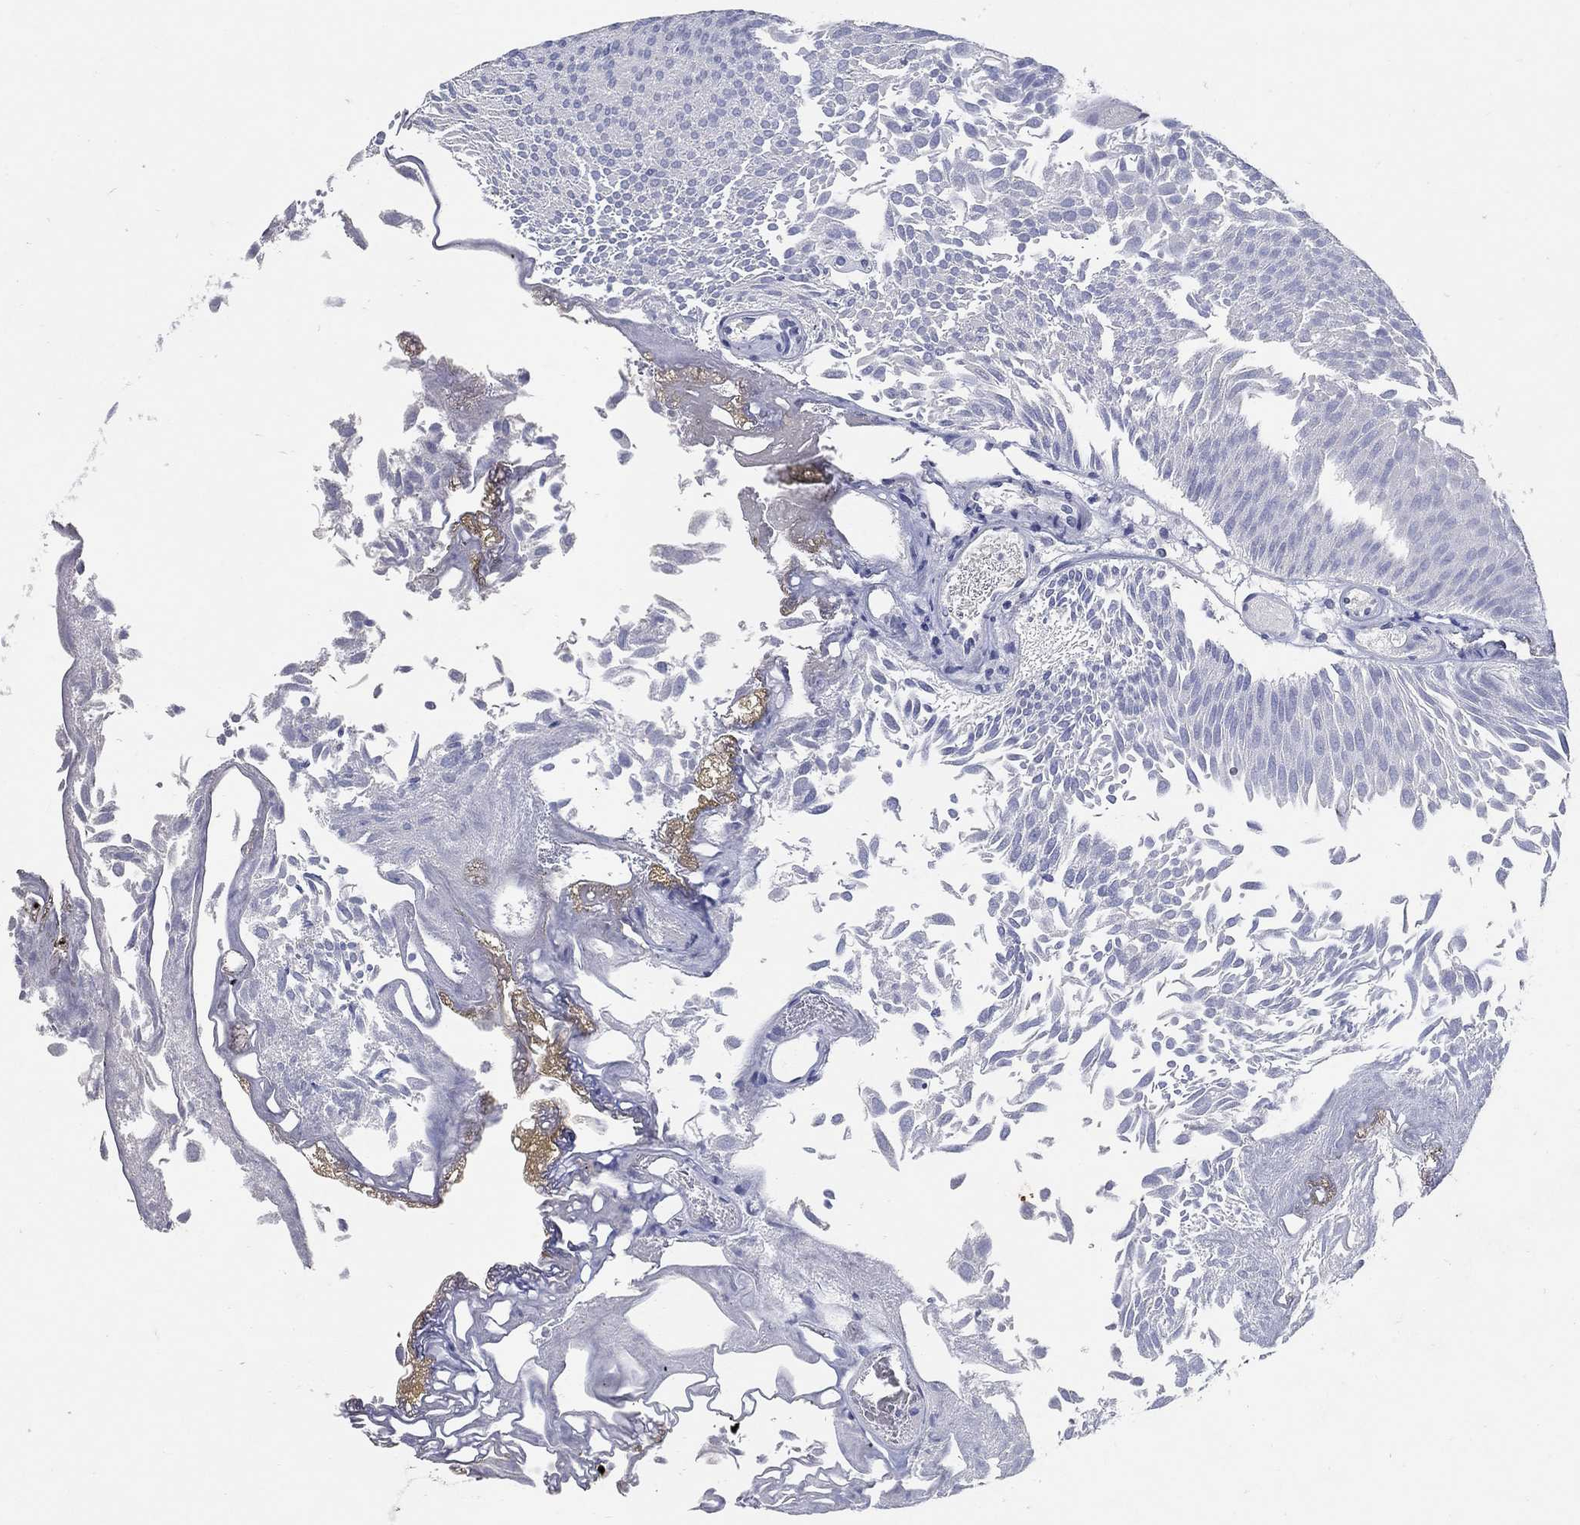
{"staining": {"intensity": "negative", "quantity": "none", "location": "none"}, "tissue": "urothelial cancer", "cell_type": "Tumor cells", "image_type": "cancer", "snomed": [{"axis": "morphology", "description": "Urothelial carcinoma, Low grade"}, {"axis": "topography", "description": "Urinary bladder"}], "caption": "High magnification brightfield microscopy of low-grade urothelial carcinoma stained with DAB (brown) and counterstained with hematoxylin (blue): tumor cells show no significant staining. The staining was performed using DAB (3,3'-diaminobenzidine) to visualize the protein expression in brown, while the nuclei were stained in blue with hematoxylin (Magnification: 20x).", "gene": "HMX2", "patient": {"sex": "male", "age": 52}}